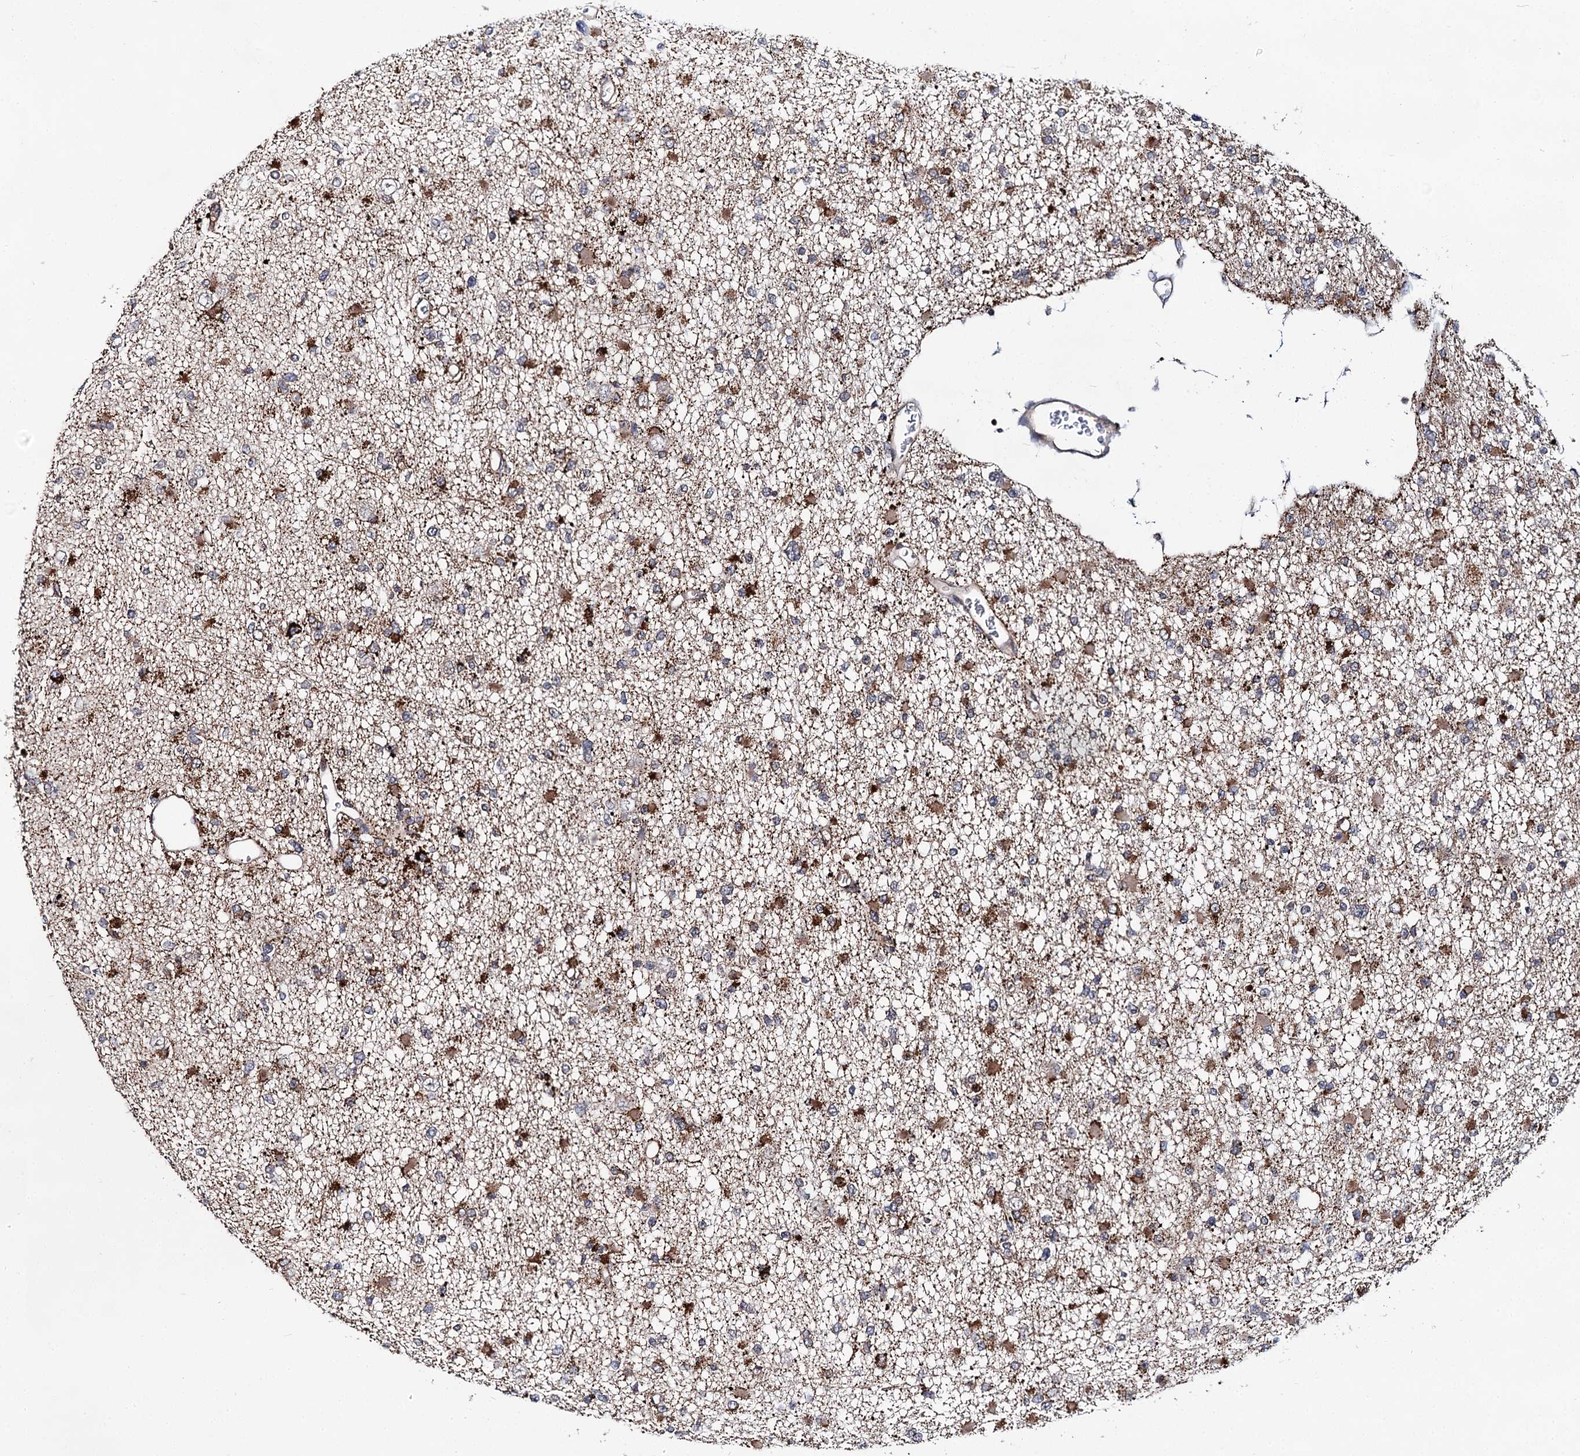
{"staining": {"intensity": "moderate", "quantity": "25%-75%", "location": "cytoplasmic/membranous"}, "tissue": "glioma", "cell_type": "Tumor cells", "image_type": "cancer", "snomed": [{"axis": "morphology", "description": "Glioma, malignant, Low grade"}, {"axis": "topography", "description": "Brain"}], "caption": "IHC (DAB) staining of low-grade glioma (malignant) reveals moderate cytoplasmic/membranous protein expression in about 25%-75% of tumor cells.", "gene": "ABLIM1", "patient": {"sex": "female", "age": 22}}